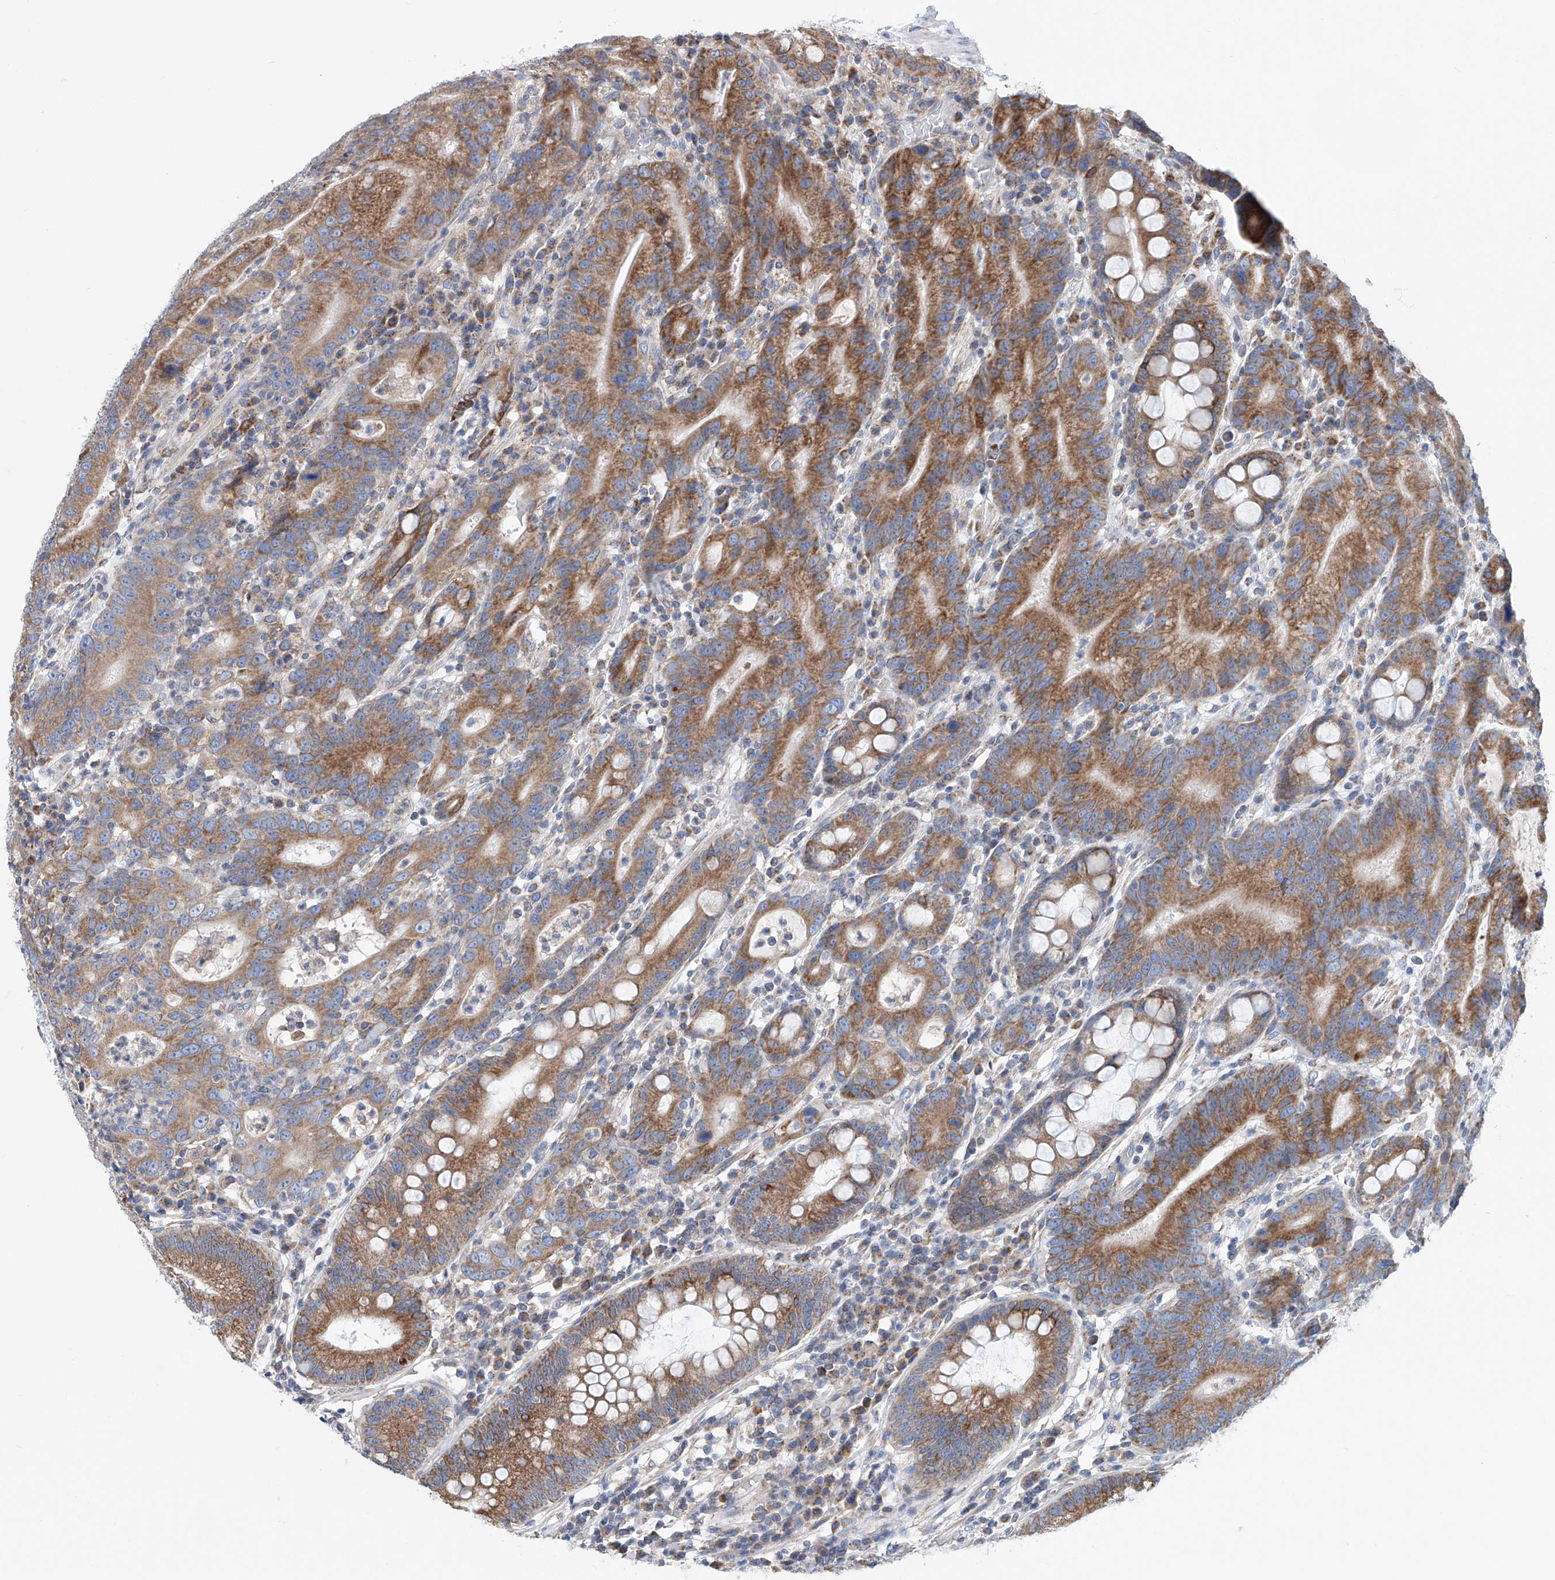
{"staining": {"intensity": "moderate", "quantity": ">75%", "location": "cytoplasmic/membranous"}, "tissue": "stomach", "cell_type": "Glandular cells", "image_type": "normal", "snomed": [{"axis": "morphology", "description": "Normal tissue, NOS"}, {"axis": "topography", "description": "Stomach"}], "caption": "Brown immunohistochemical staining in normal stomach shows moderate cytoplasmic/membranous positivity in about >75% of glandular cells.", "gene": "MAD2L1", "patient": {"sex": "male", "age": 57}}